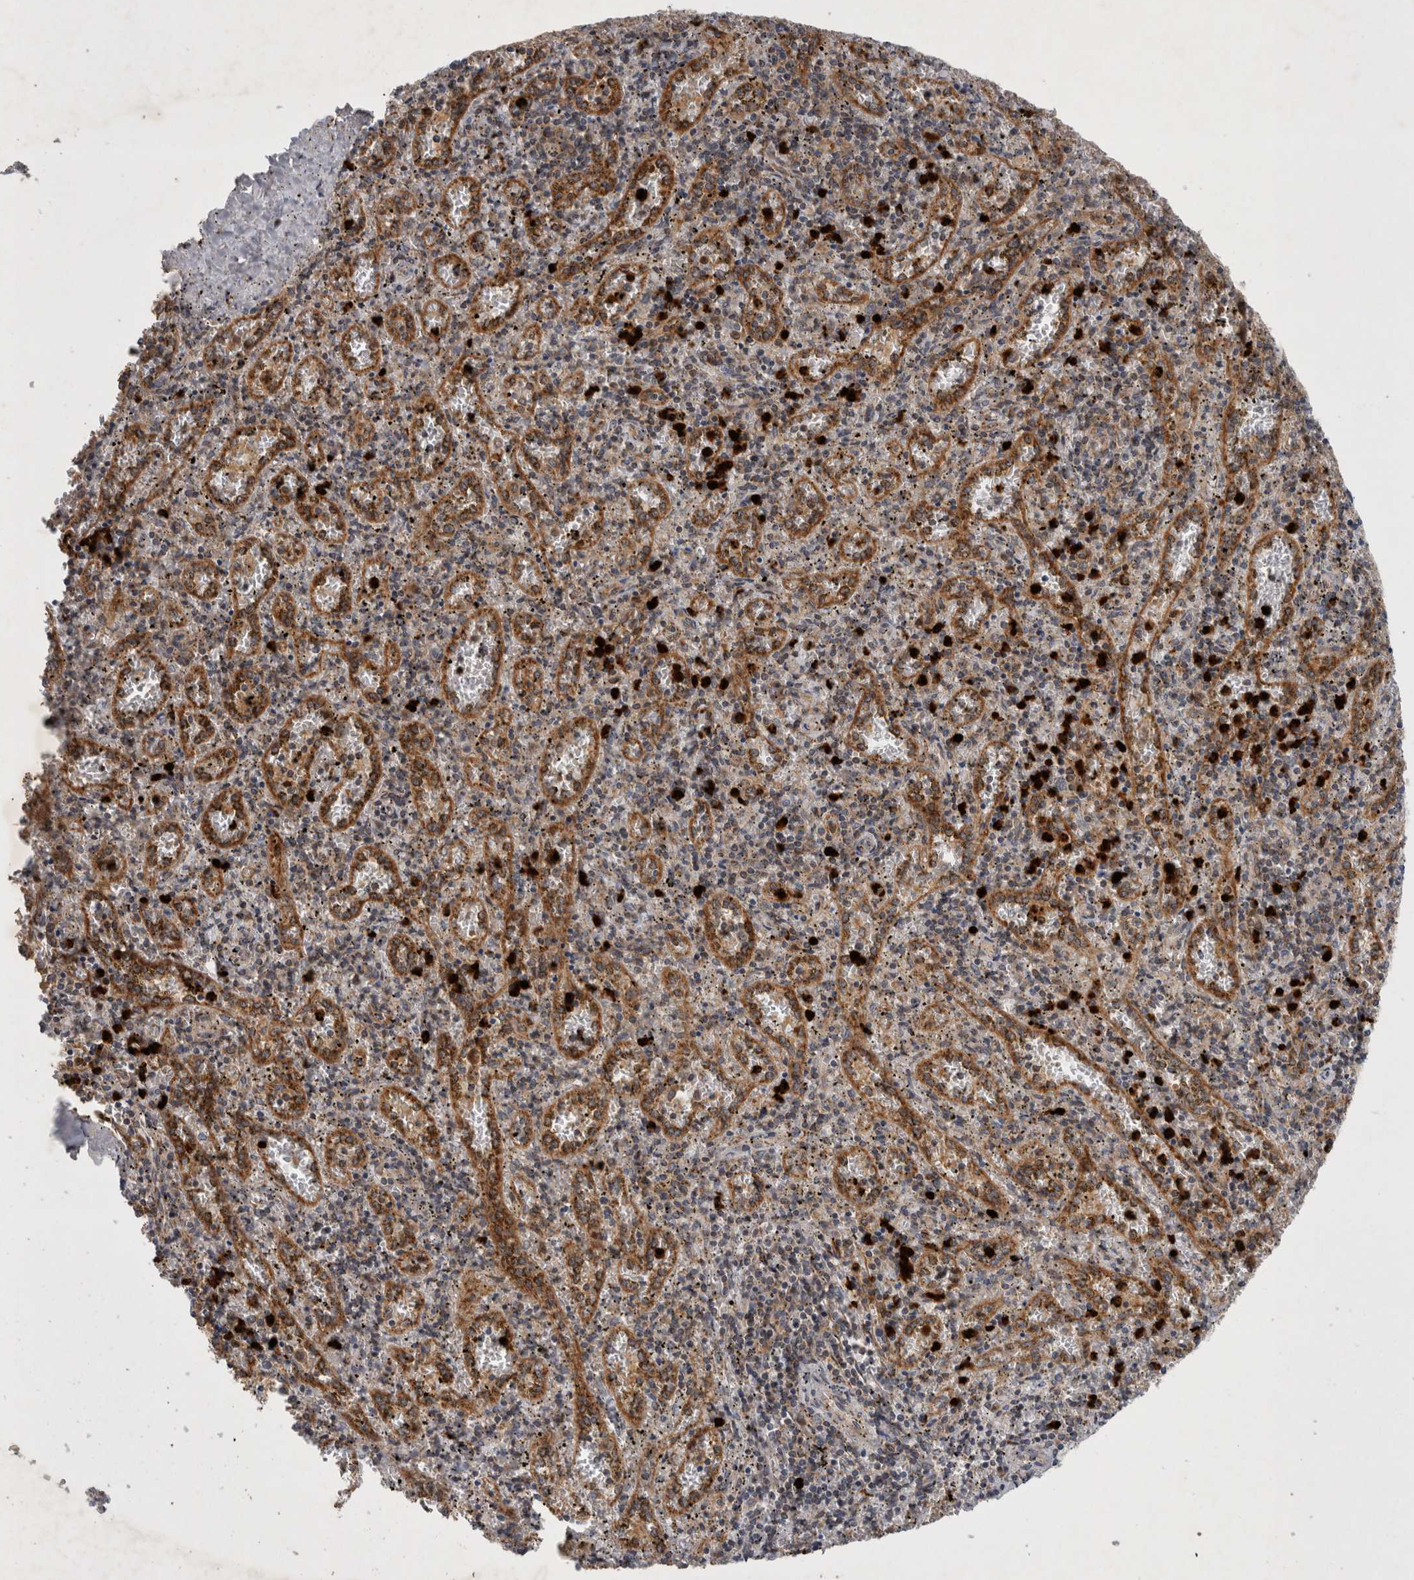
{"staining": {"intensity": "strong", "quantity": "<25%", "location": "cytoplasmic/membranous"}, "tissue": "spleen", "cell_type": "Cells in red pulp", "image_type": "normal", "snomed": [{"axis": "morphology", "description": "Normal tissue, NOS"}, {"axis": "topography", "description": "Spleen"}], "caption": "The histopathology image reveals a brown stain indicating the presence of a protein in the cytoplasmic/membranous of cells in red pulp in spleen. (DAB IHC with brightfield microscopy, high magnification).", "gene": "PDCD2", "patient": {"sex": "male", "age": 11}}